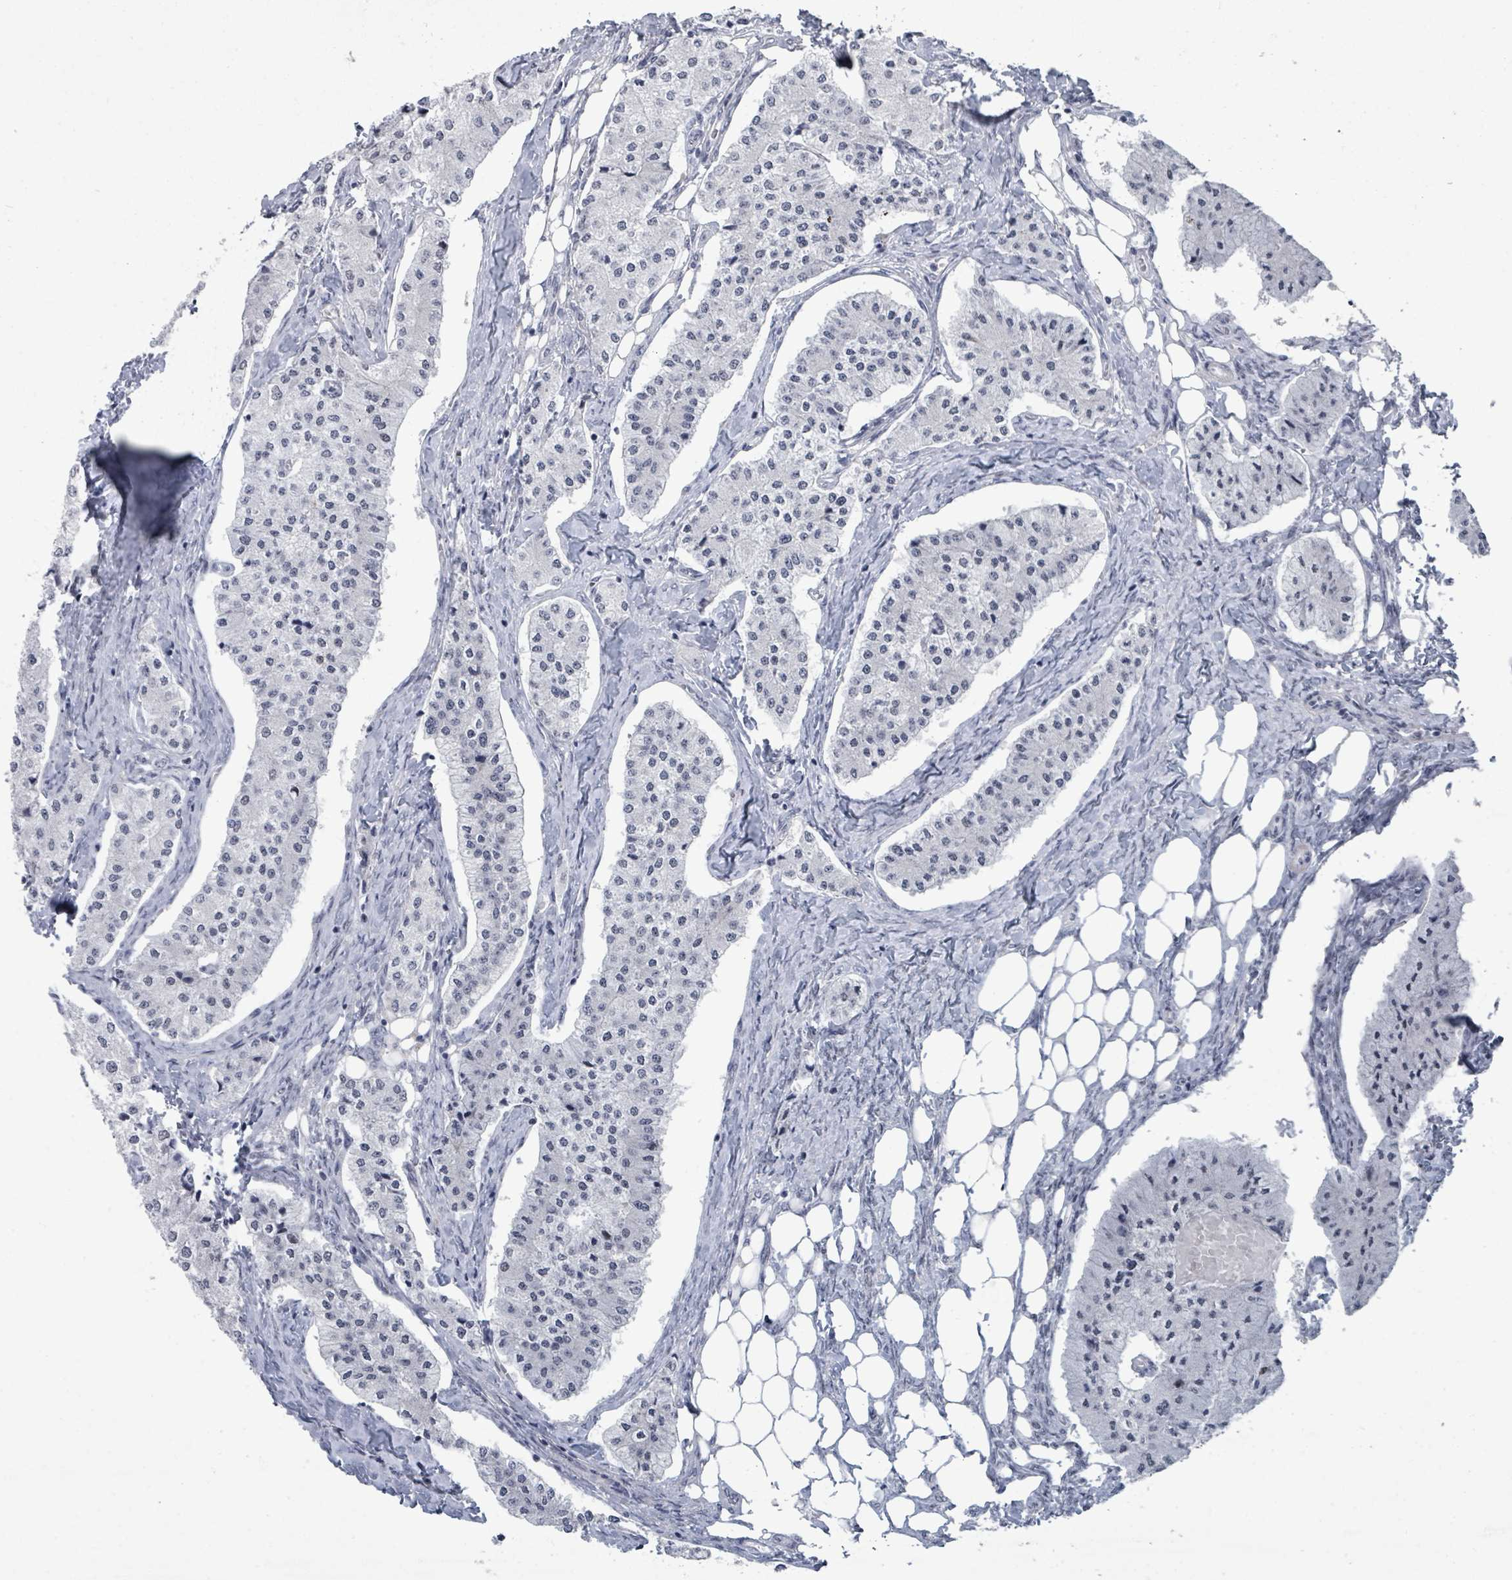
{"staining": {"intensity": "negative", "quantity": "none", "location": "none"}, "tissue": "carcinoid", "cell_type": "Tumor cells", "image_type": "cancer", "snomed": [{"axis": "morphology", "description": "Carcinoid, malignant, NOS"}, {"axis": "topography", "description": "Colon"}], "caption": "Immunohistochemistry of carcinoid (malignant) displays no positivity in tumor cells.", "gene": "CT45A5", "patient": {"sex": "female", "age": 52}}